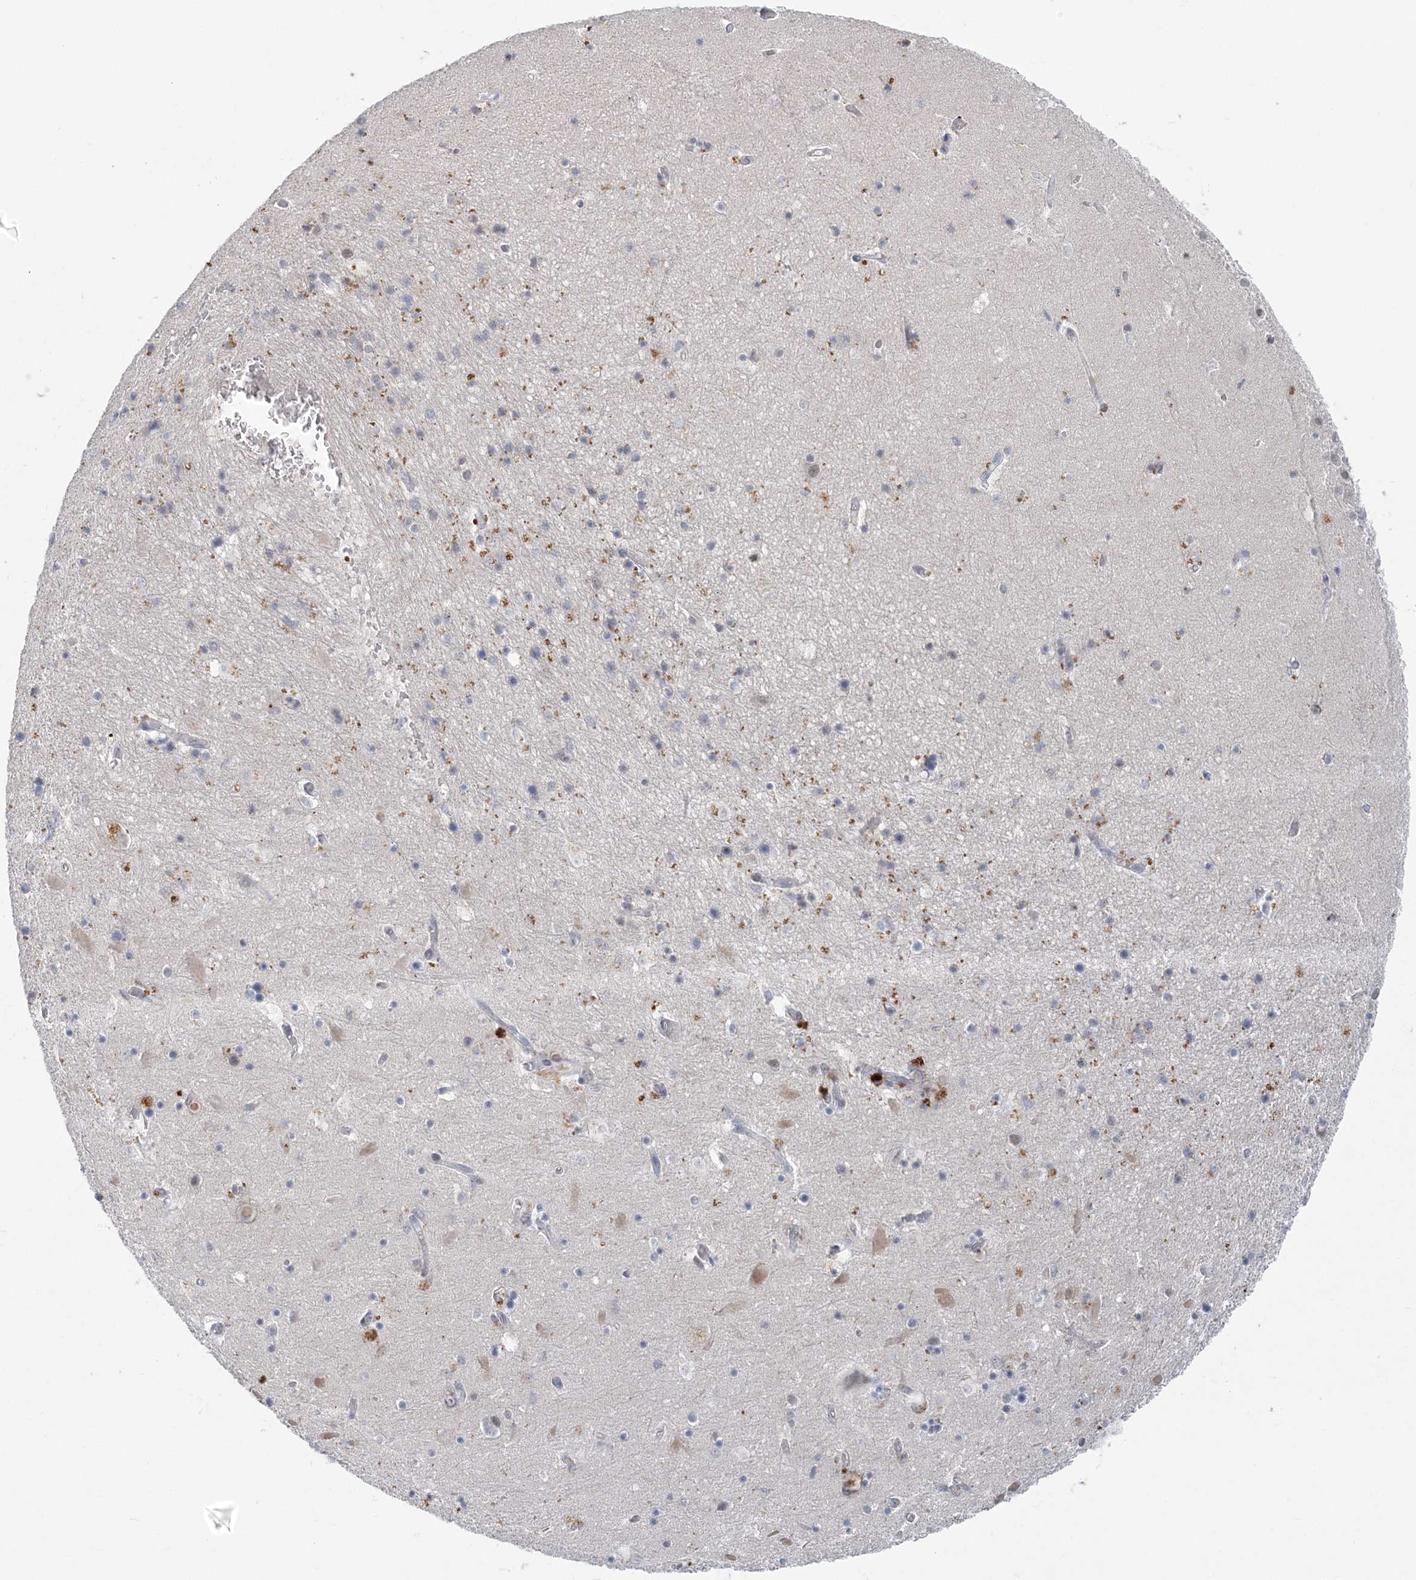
{"staining": {"intensity": "moderate", "quantity": "<25%", "location": "cytoplasmic/membranous"}, "tissue": "hippocampus", "cell_type": "Glial cells", "image_type": "normal", "snomed": [{"axis": "morphology", "description": "Normal tissue, NOS"}, {"axis": "topography", "description": "Hippocampus"}], "caption": "Hippocampus stained with immunohistochemistry displays moderate cytoplasmic/membranous expression in about <25% of glial cells.", "gene": "ZBTB7A", "patient": {"sex": "female", "age": 52}}